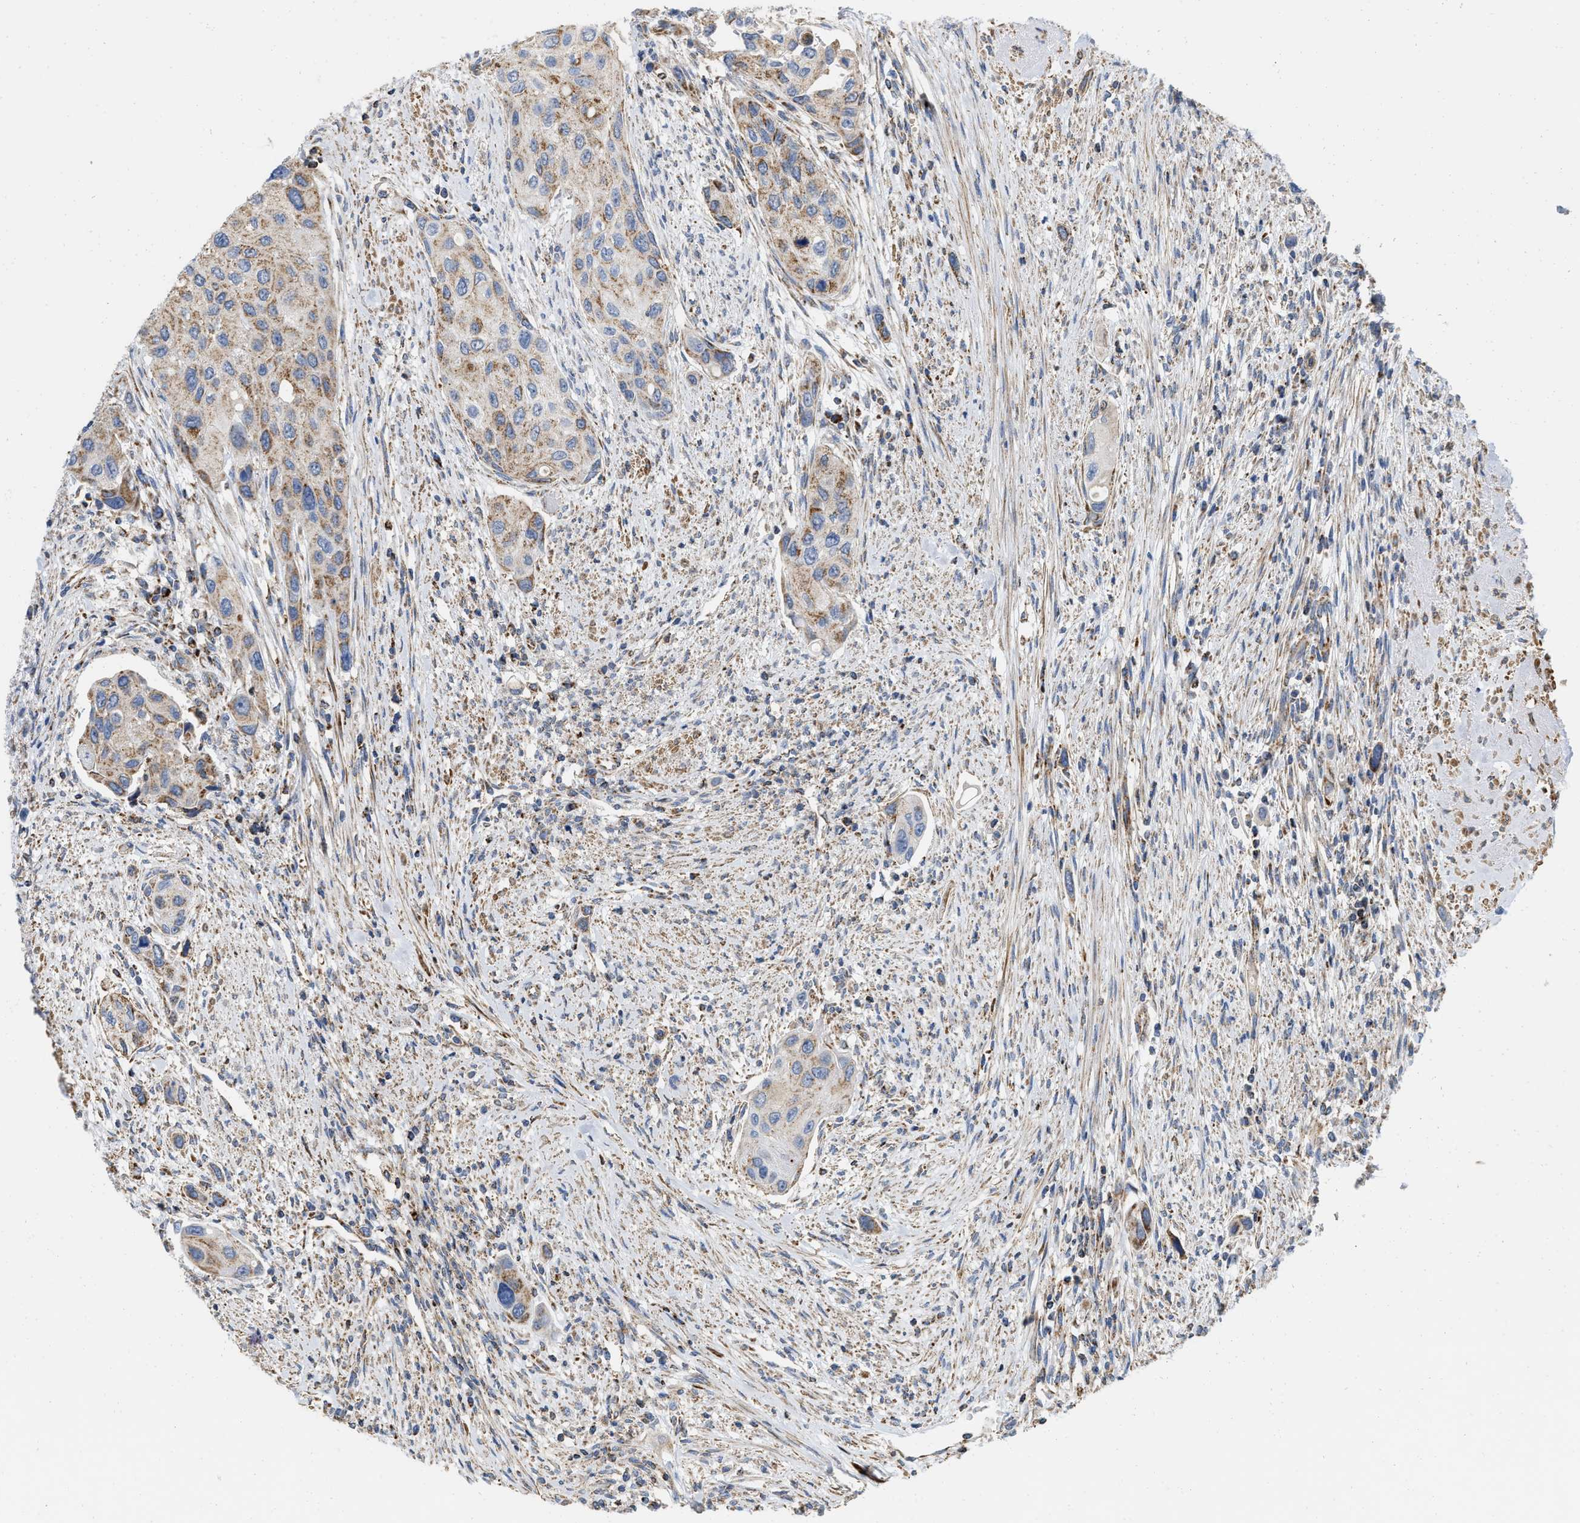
{"staining": {"intensity": "moderate", "quantity": ">75%", "location": "cytoplasmic/membranous"}, "tissue": "urothelial cancer", "cell_type": "Tumor cells", "image_type": "cancer", "snomed": [{"axis": "morphology", "description": "Urothelial carcinoma, High grade"}, {"axis": "topography", "description": "Urinary bladder"}], "caption": "The photomicrograph reveals immunohistochemical staining of urothelial cancer. There is moderate cytoplasmic/membranous positivity is identified in approximately >75% of tumor cells.", "gene": "GRB10", "patient": {"sex": "female", "age": 56}}